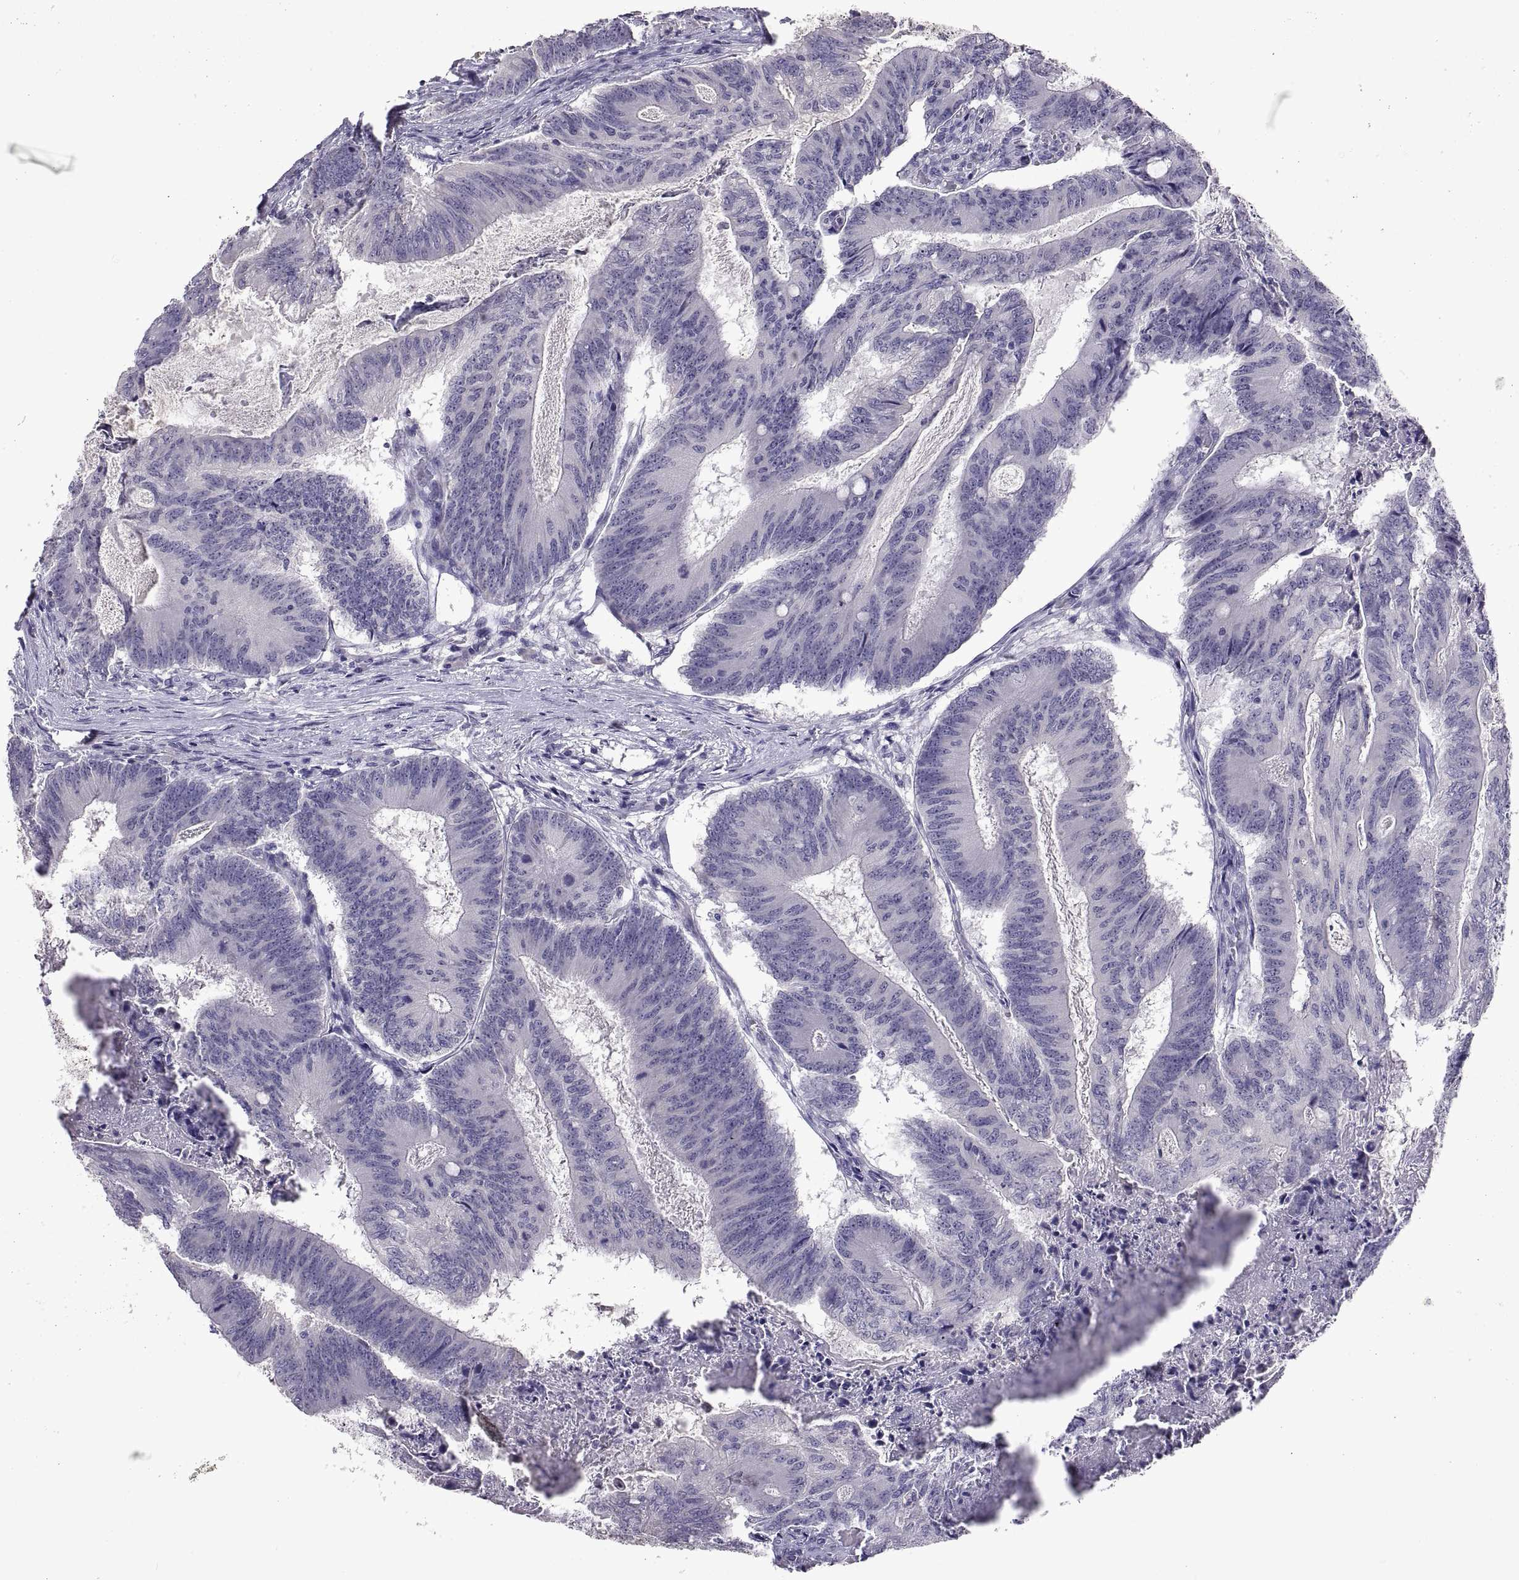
{"staining": {"intensity": "negative", "quantity": "none", "location": "none"}, "tissue": "colorectal cancer", "cell_type": "Tumor cells", "image_type": "cancer", "snomed": [{"axis": "morphology", "description": "Adenocarcinoma, NOS"}, {"axis": "topography", "description": "Colon"}], "caption": "DAB (3,3'-diaminobenzidine) immunohistochemical staining of adenocarcinoma (colorectal) exhibits no significant positivity in tumor cells.", "gene": "MS4A1", "patient": {"sex": "female", "age": 70}}